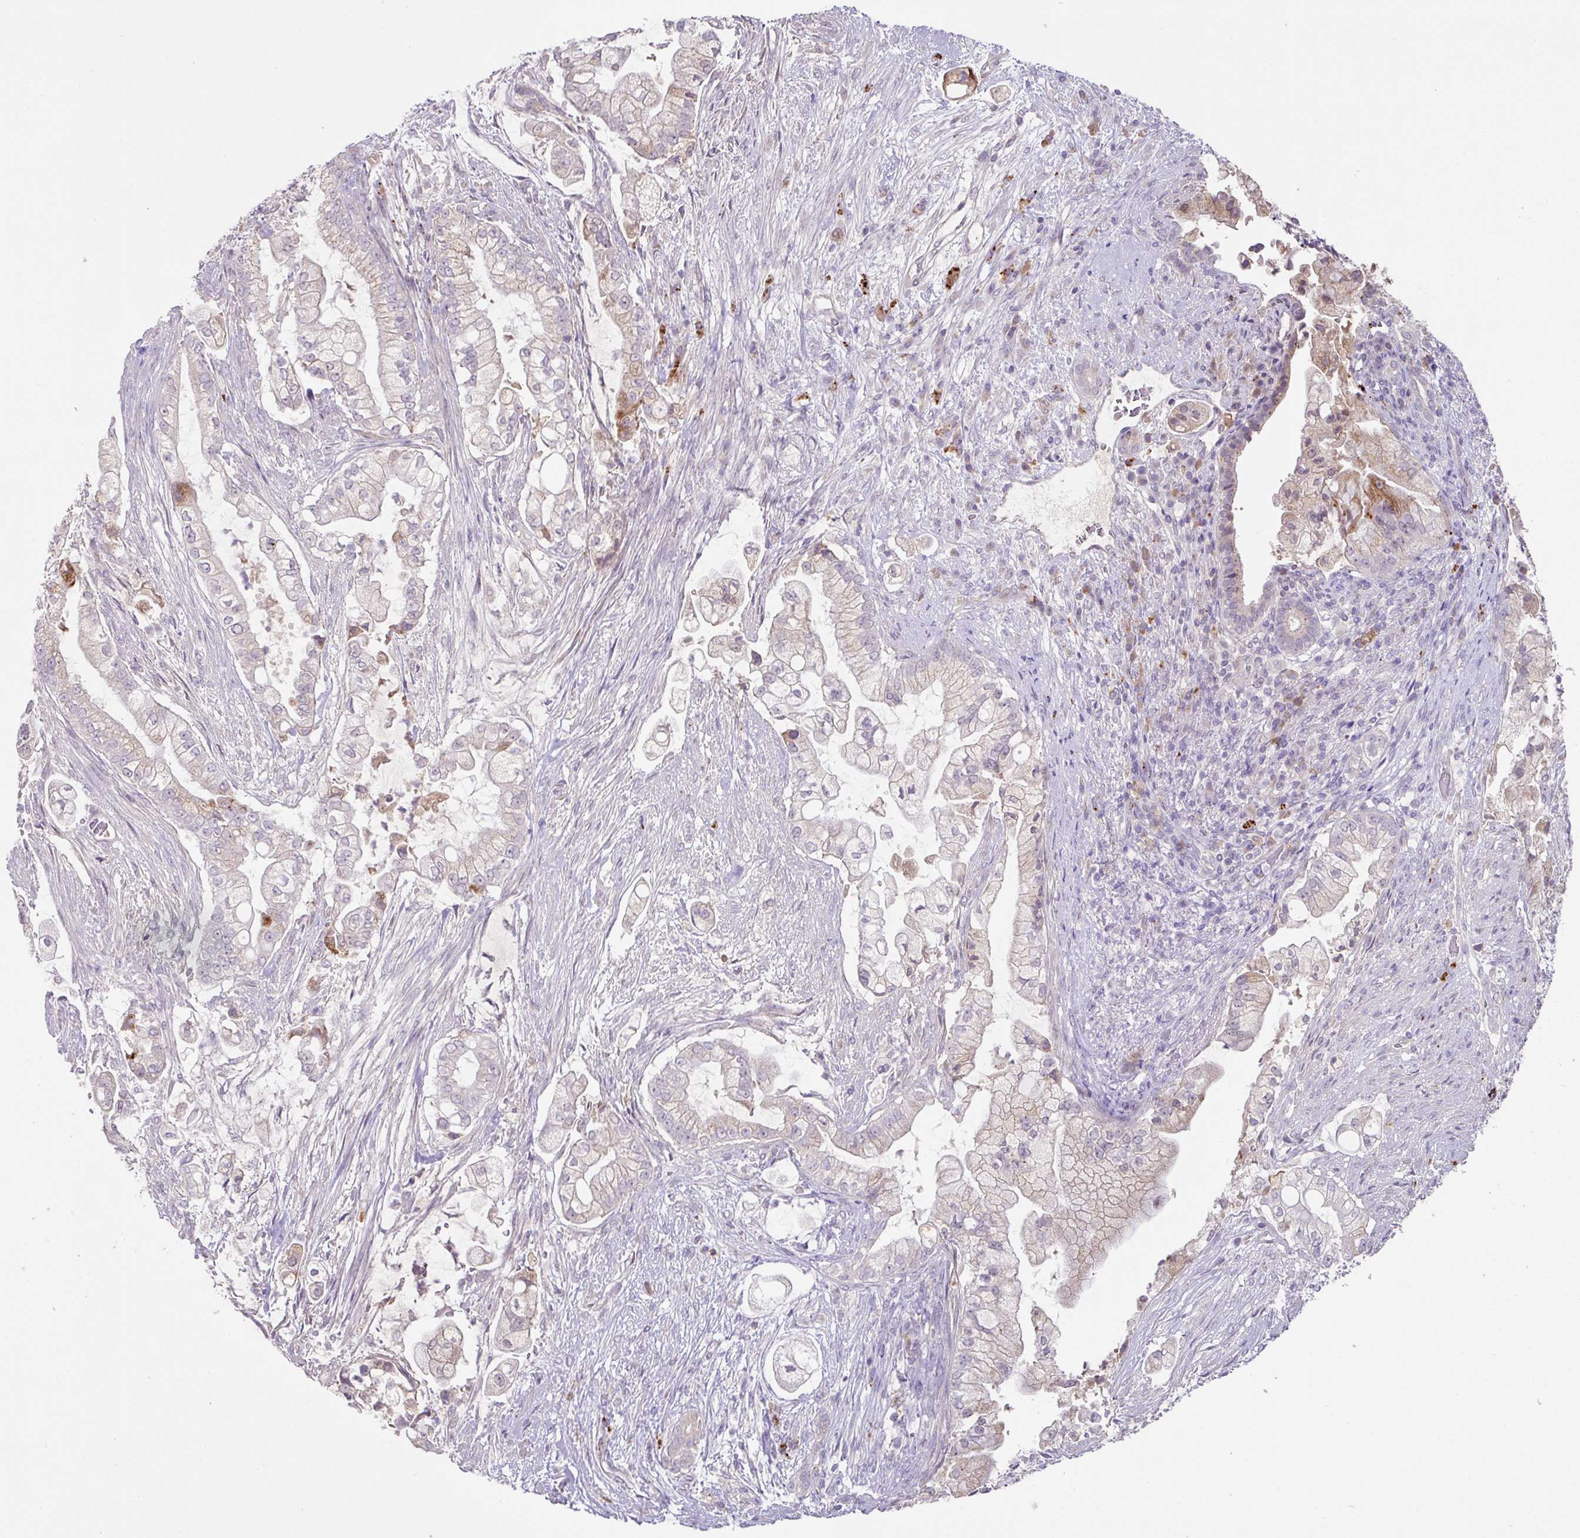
{"staining": {"intensity": "moderate", "quantity": "<25%", "location": "cytoplasmic/membranous"}, "tissue": "pancreatic cancer", "cell_type": "Tumor cells", "image_type": "cancer", "snomed": [{"axis": "morphology", "description": "Adenocarcinoma, NOS"}, {"axis": "topography", "description": "Pancreas"}], "caption": "A photomicrograph showing moderate cytoplasmic/membranous positivity in approximately <25% of tumor cells in pancreatic adenocarcinoma, as visualized by brown immunohistochemical staining.", "gene": "PLEKHH3", "patient": {"sex": "female", "age": 69}}